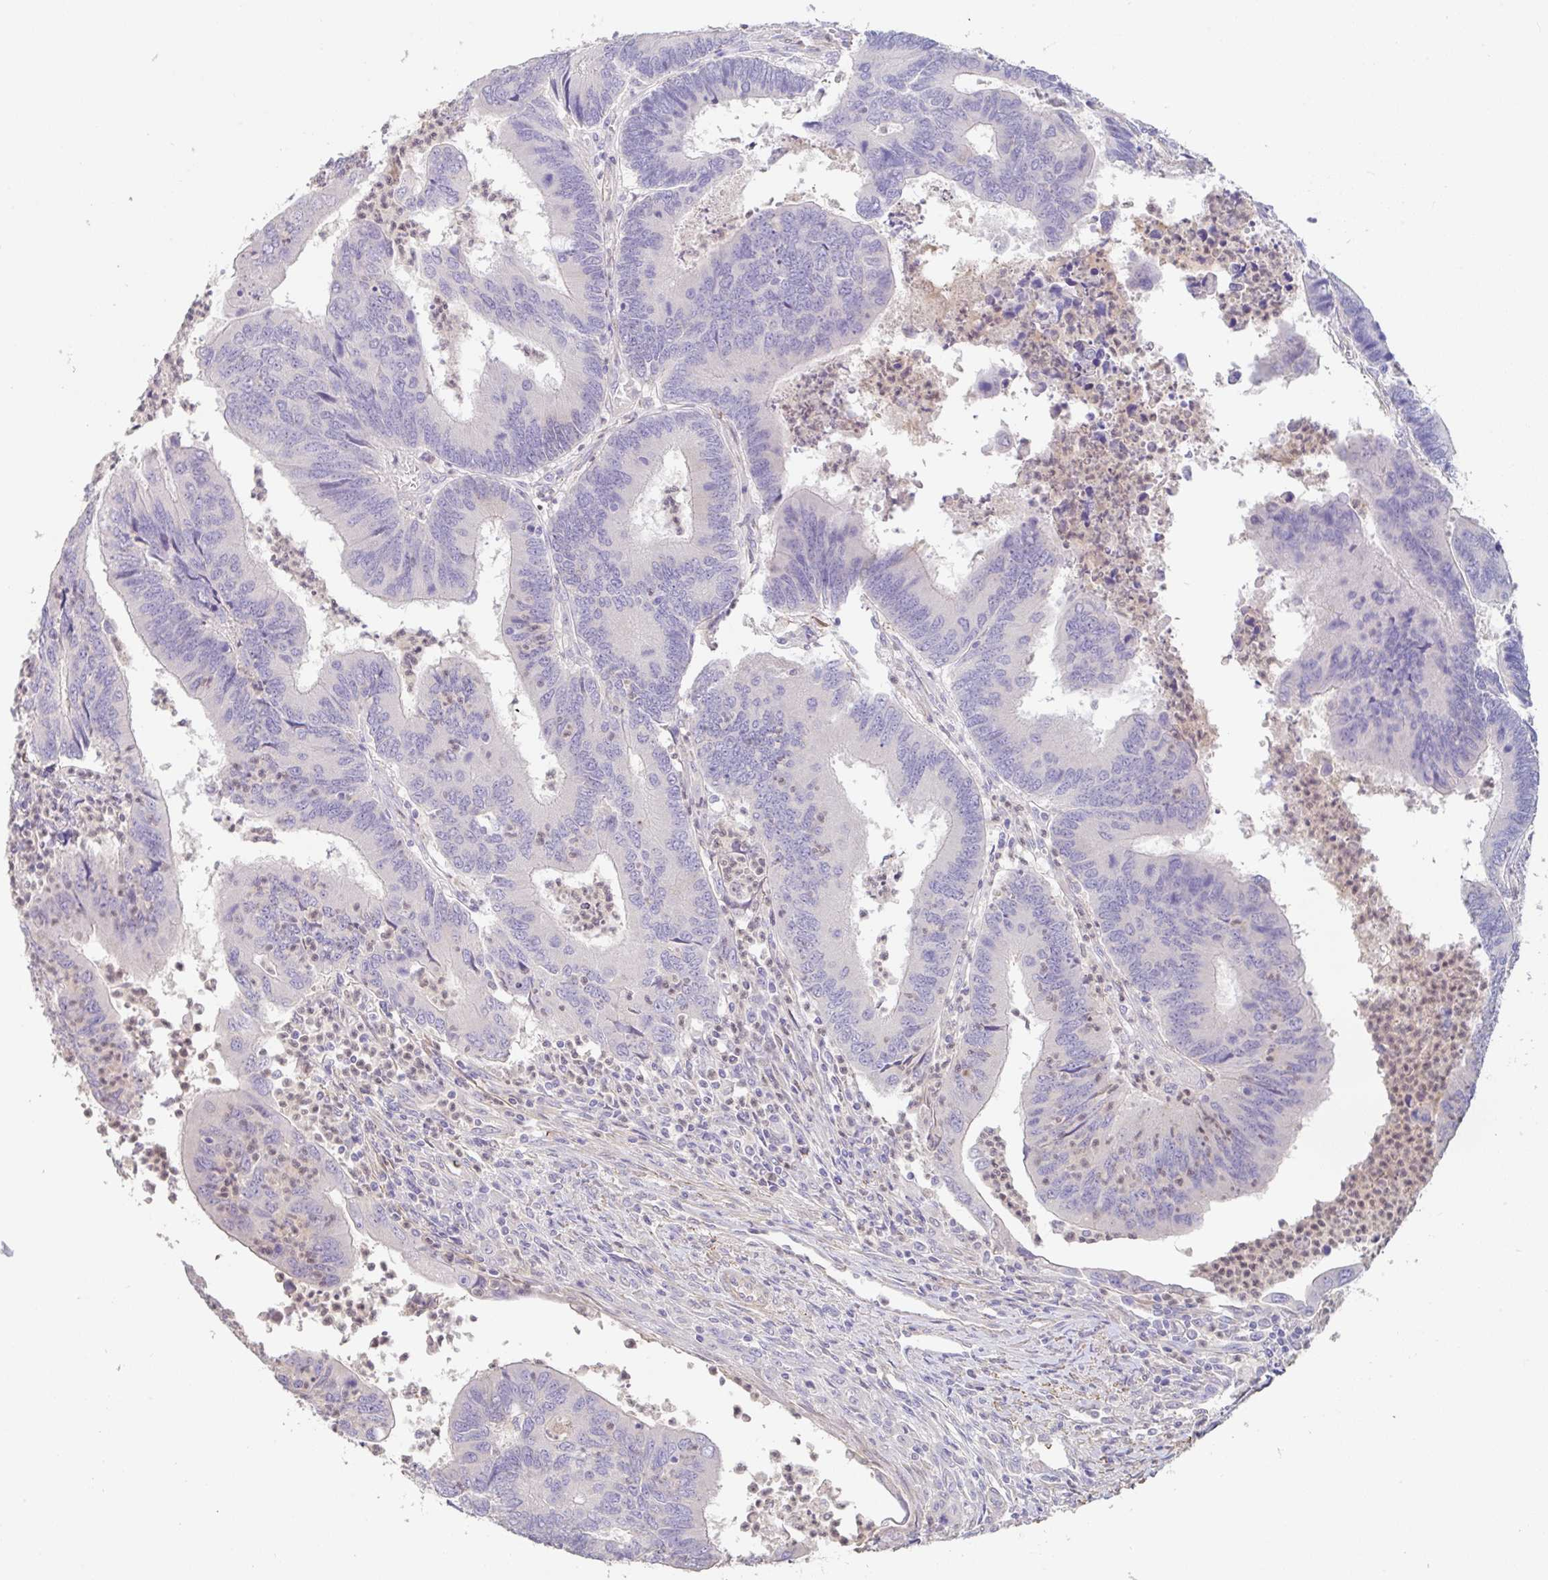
{"staining": {"intensity": "negative", "quantity": "none", "location": "none"}, "tissue": "colorectal cancer", "cell_type": "Tumor cells", "image_type": "cancer", "snomed": [{"axis": "morphology", "description": "Adenocarcinoma, NOS"}, {"axis": "topography", "description": "Colon"}], "caption": "IHC of human adenocarcinoma (colorectal) demonstrates no staining in tumor cells.", "gene": "PYGM", "patient": {"sex": "female", "age": 67}}